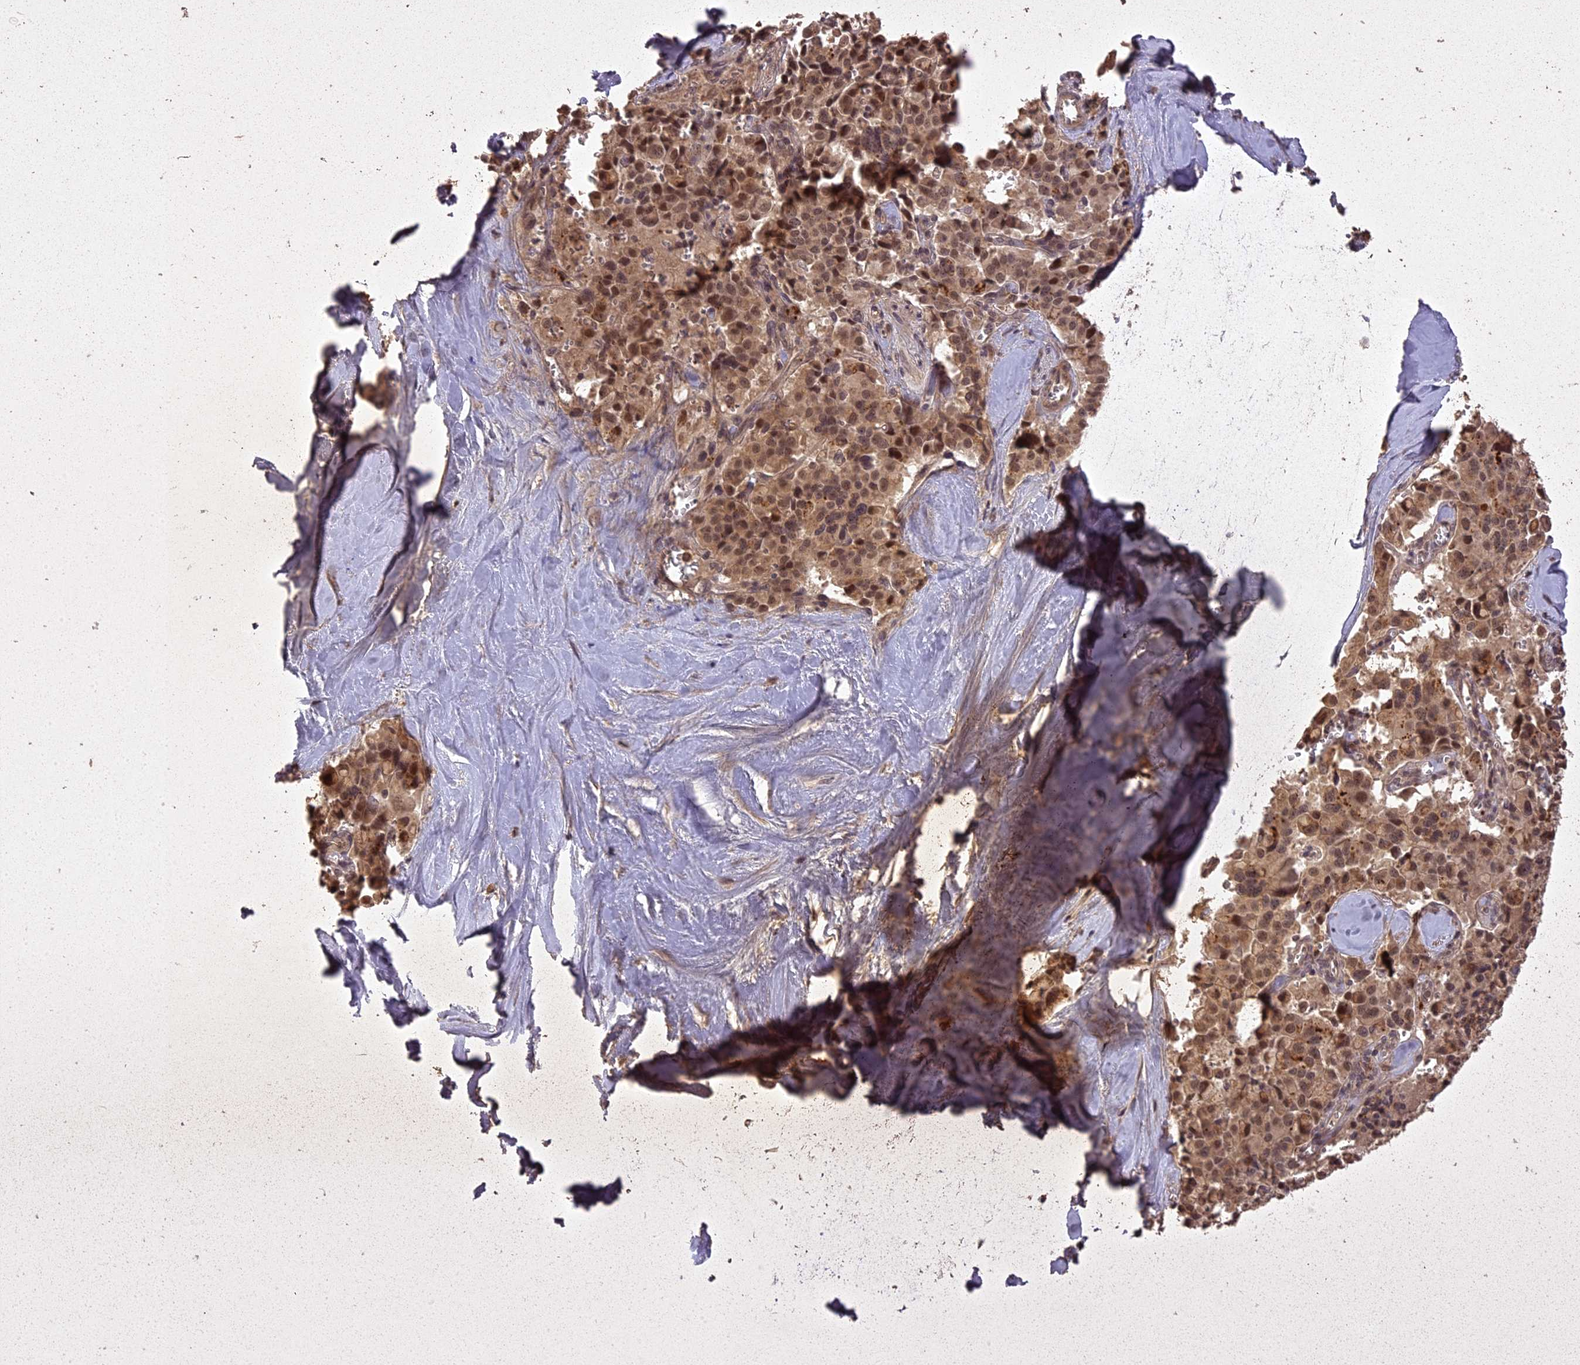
{"staining": {"intensity": "moderate", "quantity": ">75%", "location": "cytoplasmic/membranous,nuclear"}, "tissue": "pancreatic cancer", "cell_type": "Tumor cells", "image_type": "cancer", "snomed": [{"axis": "morphology", "description": "Adenocarcinoma, NOS"}, {"axis": "topography", "description": "Pancreas"}], "caption": "This is a photomicrograph of immunohistochemistry staining of pancreatic cancer, which shows moderate expression in the cytoplasmic/membranous and nuclear of tumor cells.", "gene": "LIN37", "patient": {"sex": "male", "age": 65}}